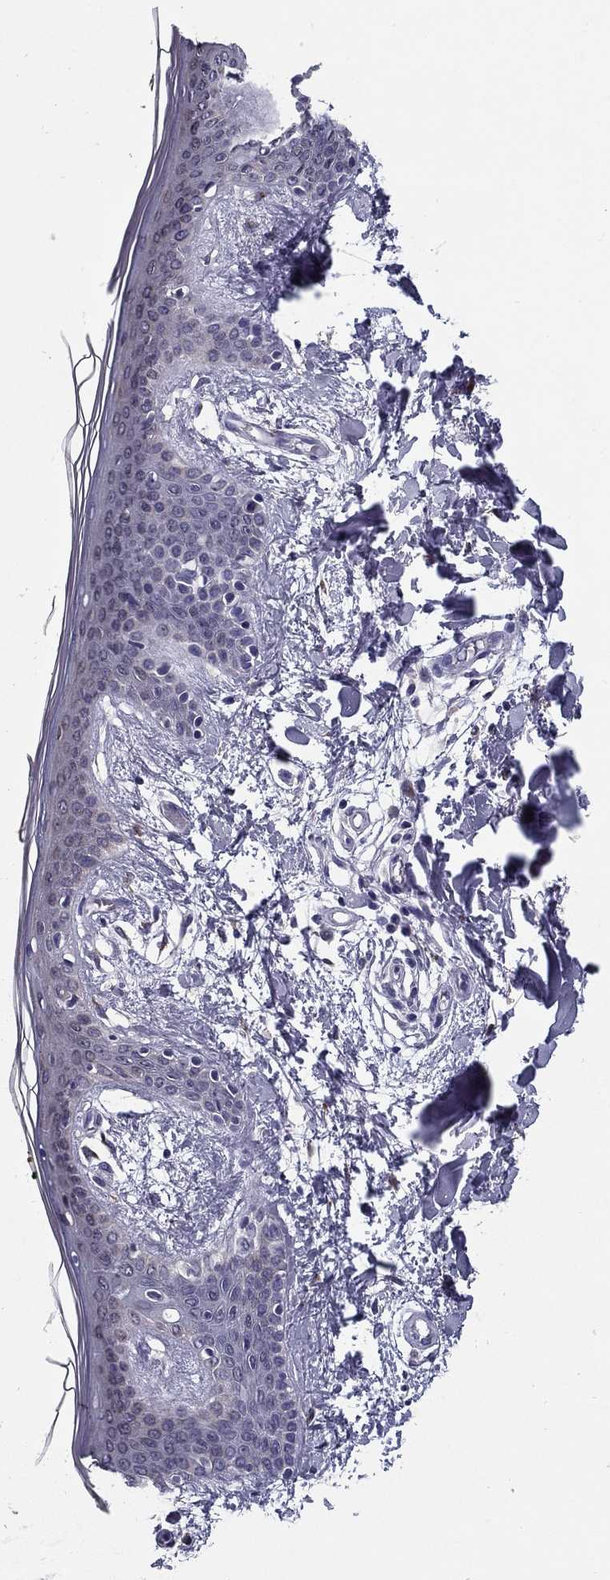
{"staining": {"intensity": "negative", "quantity": "none", "location": "none"}, "tissue": "skin", "cell_type": "Fibroblasts", "image_type": "normal", "snomed": [{"axis": "morphology", "description": "Normal tissue, NOS"}, {"axis": "topography", "description": "Skin"}], "caption": "High magnification brightfield microscopy of normal skin stained with DAB (brown) and counterstained with hematoxylin (blue): fibroblasts show no significant staining. (DAB immunohistochemistry with hematoxylin counter stain).", "gene": "TMED3", "patient": {"sex": "female", "age": 34}}